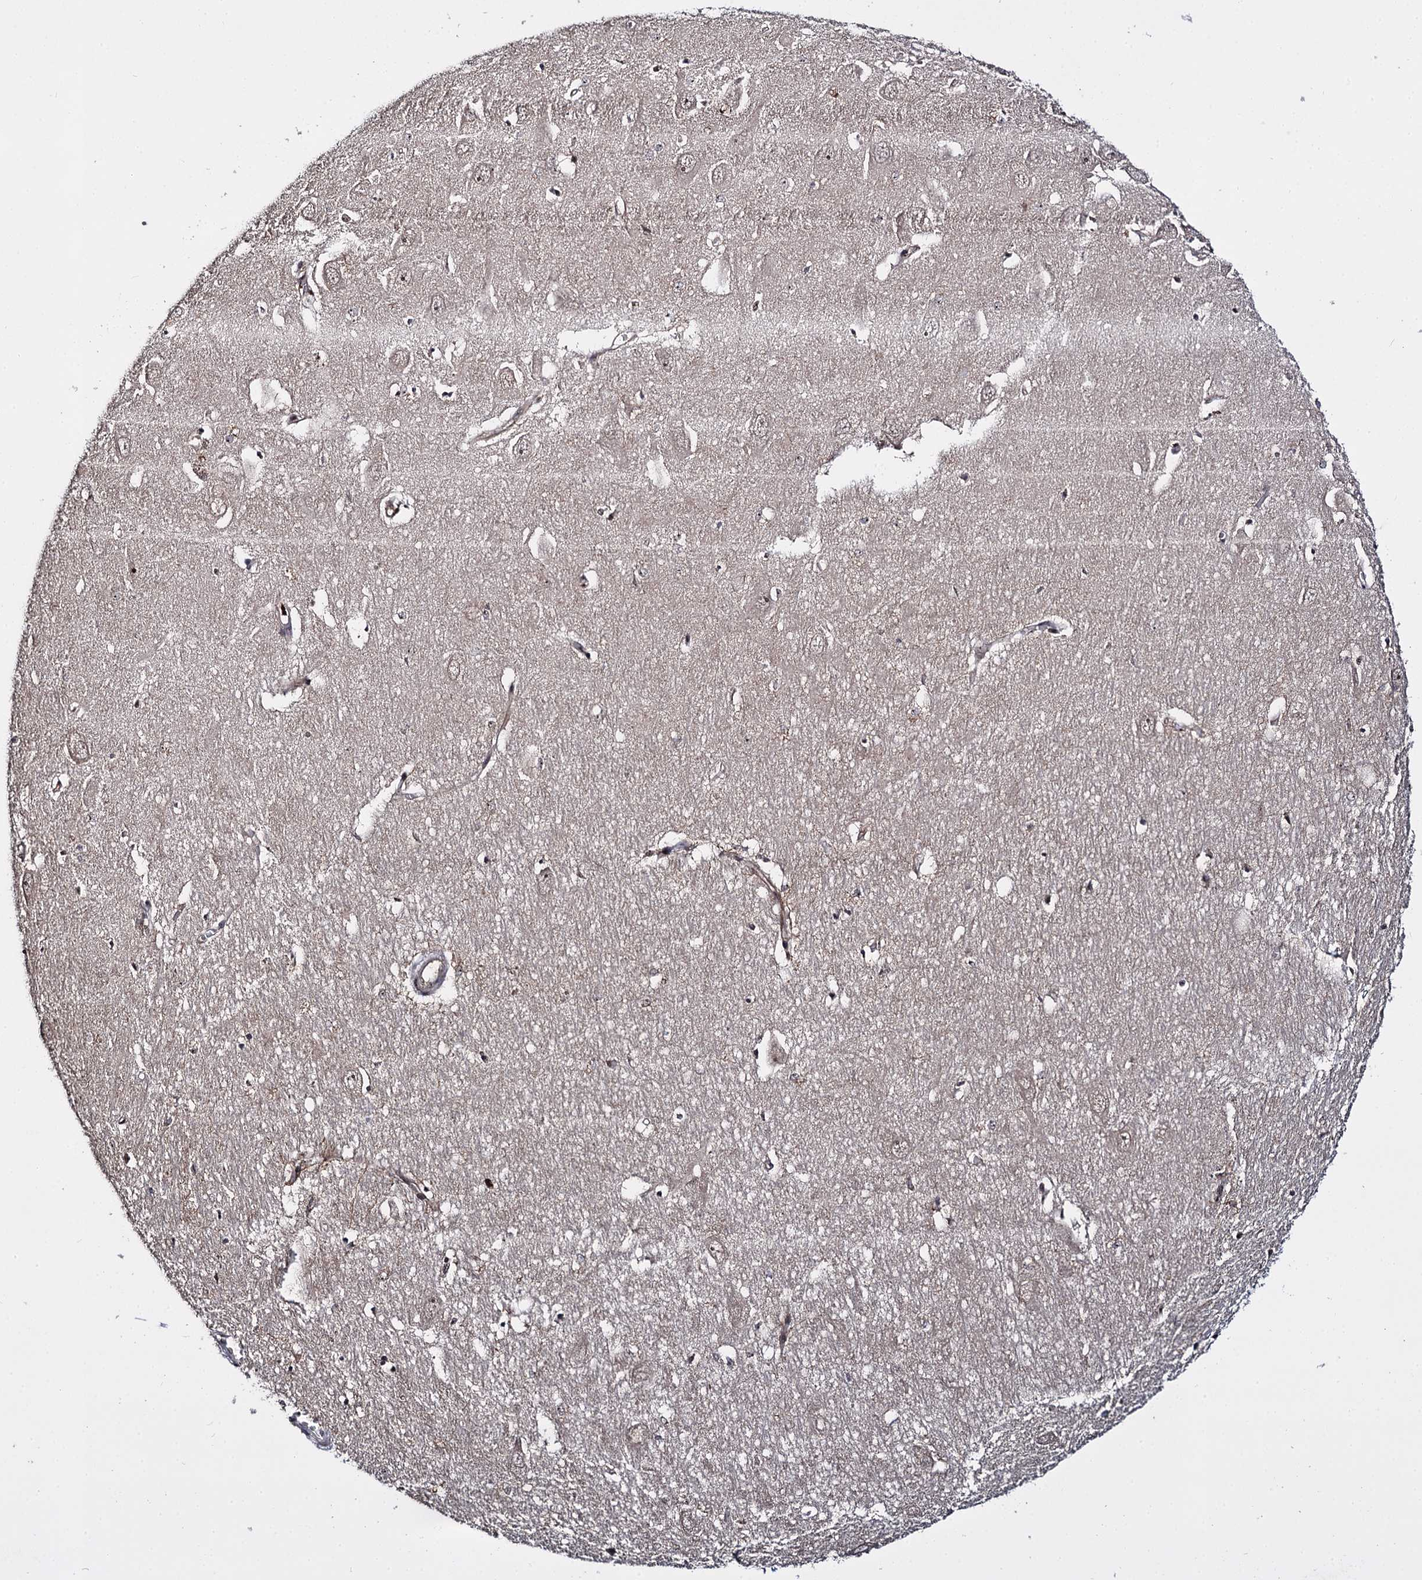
{"staining": {"intensity": "moderate", "quantity": "<25%", "location": "nuclear"}, "tissue": "hippocampus", "cell_type": "Glial cells", "image_type": "normal", "snomed": [{"axis": "morphology", "description": "Normal tissue, NOS"}, {"axis": "topography", "description": "Hippocampus"}], "caption": "Protein staining by immunohistochemistry (IHC) displays moderate nuclear positivity in about <25% of glial cells in unremarkable hippocampus.", "gene": "SUPT20H", "patient": {"sex": "female", "age": 64}}